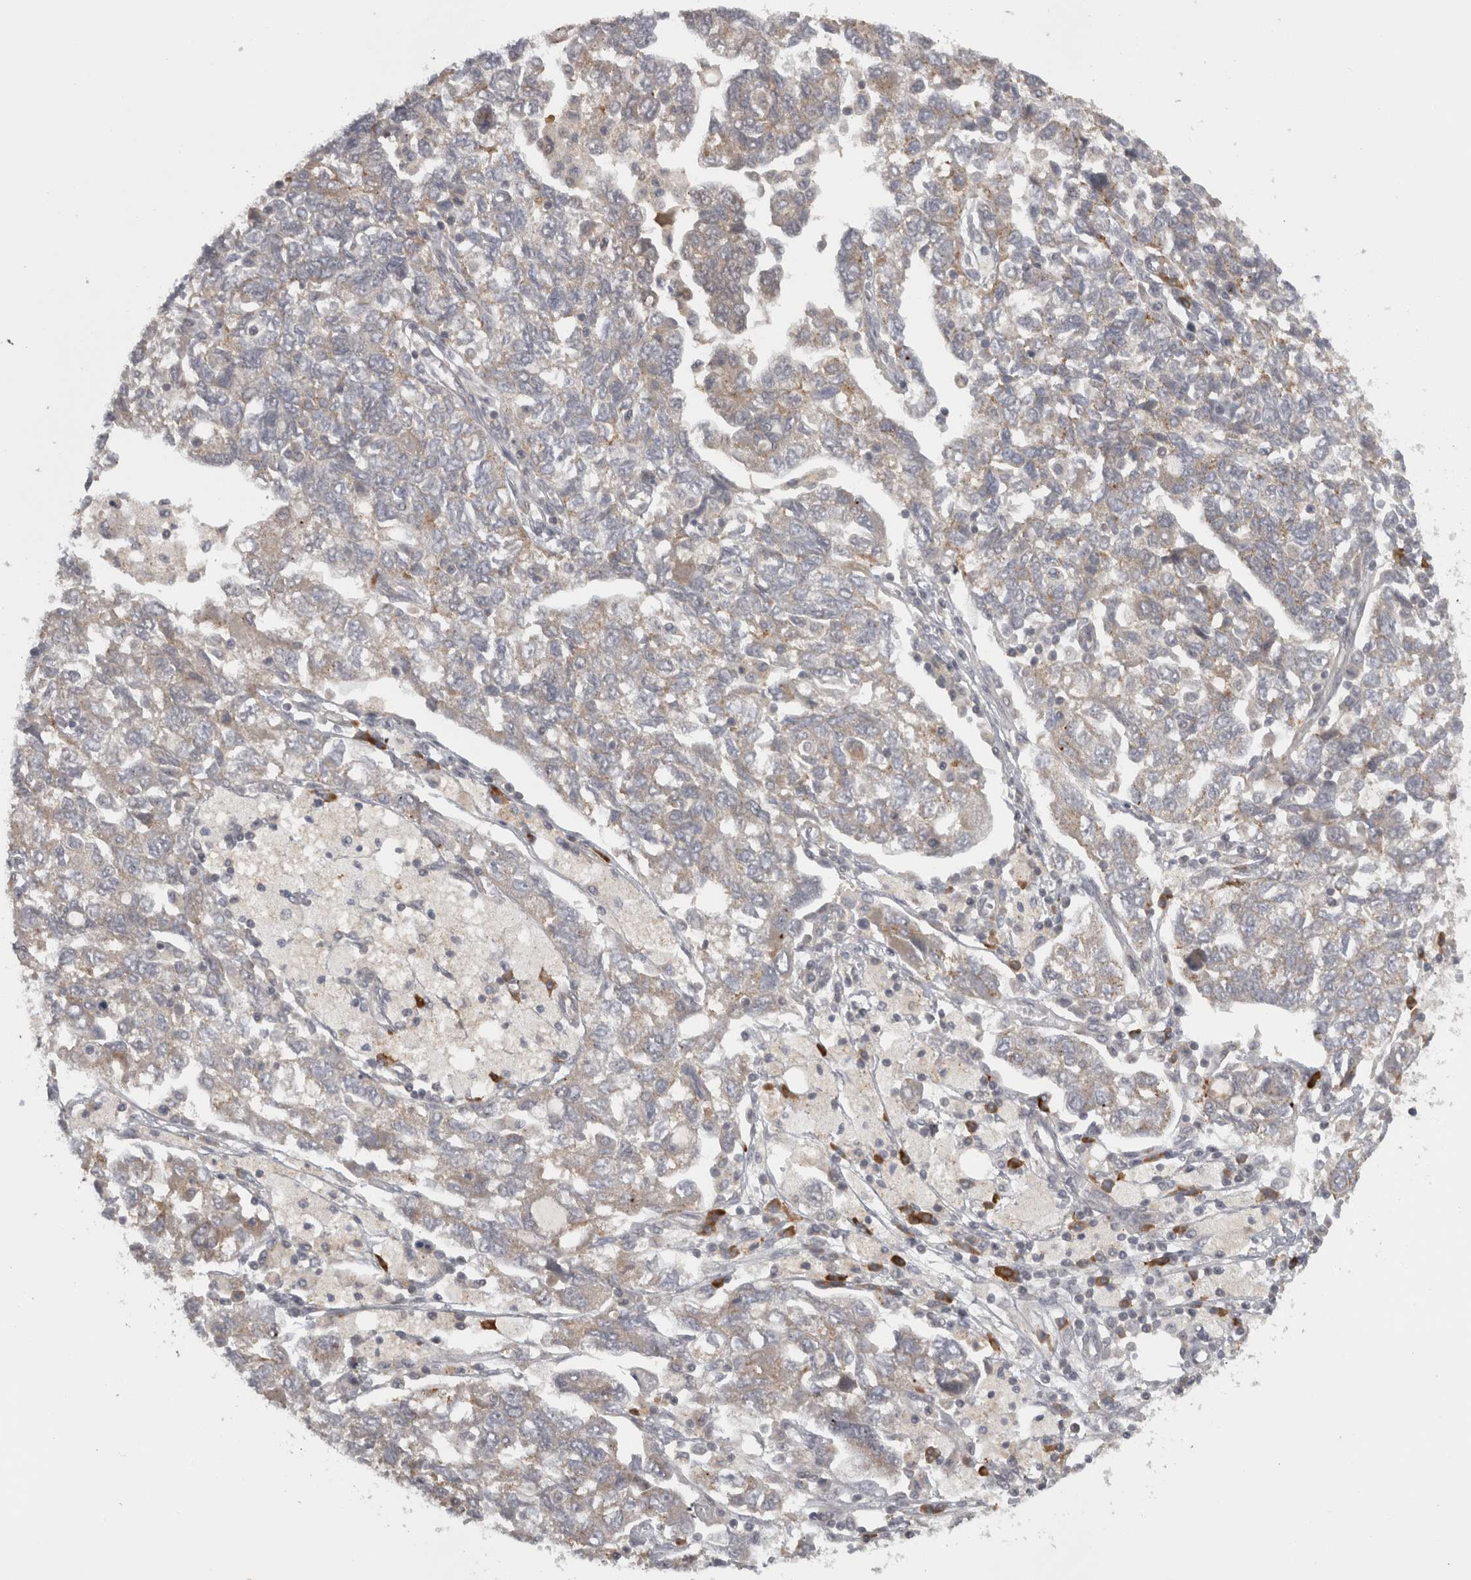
{"staining": {"intensity": "weak", "quantity": ">75%", "location": "cytoplasmic/membranous"}, "tissue": "ovarian cancer", "cell_type": "Tumor cells", "image_type": "cancer", "snomed": [{"axis": "morphology", "description": "Carcinoma, NOS"}, {"axis": "morphology", "description": "Cystadenocarcinoma, serous, NOS"}, {"axis": "topography", "description": "Ovary"}], "caption": "Protein staining of ovarian cancer tissue reveals weak cytoplasmic/membranous expression in about >75% of tumor cells. Using DAB (3,3'-diaminobenzidine) (brown) and hematoxylin (blue) stains, captured at high magnification using brightfield microscopy.", "gene": "SLCO5A1", "patient": {"sex": "female", "age": 69}}